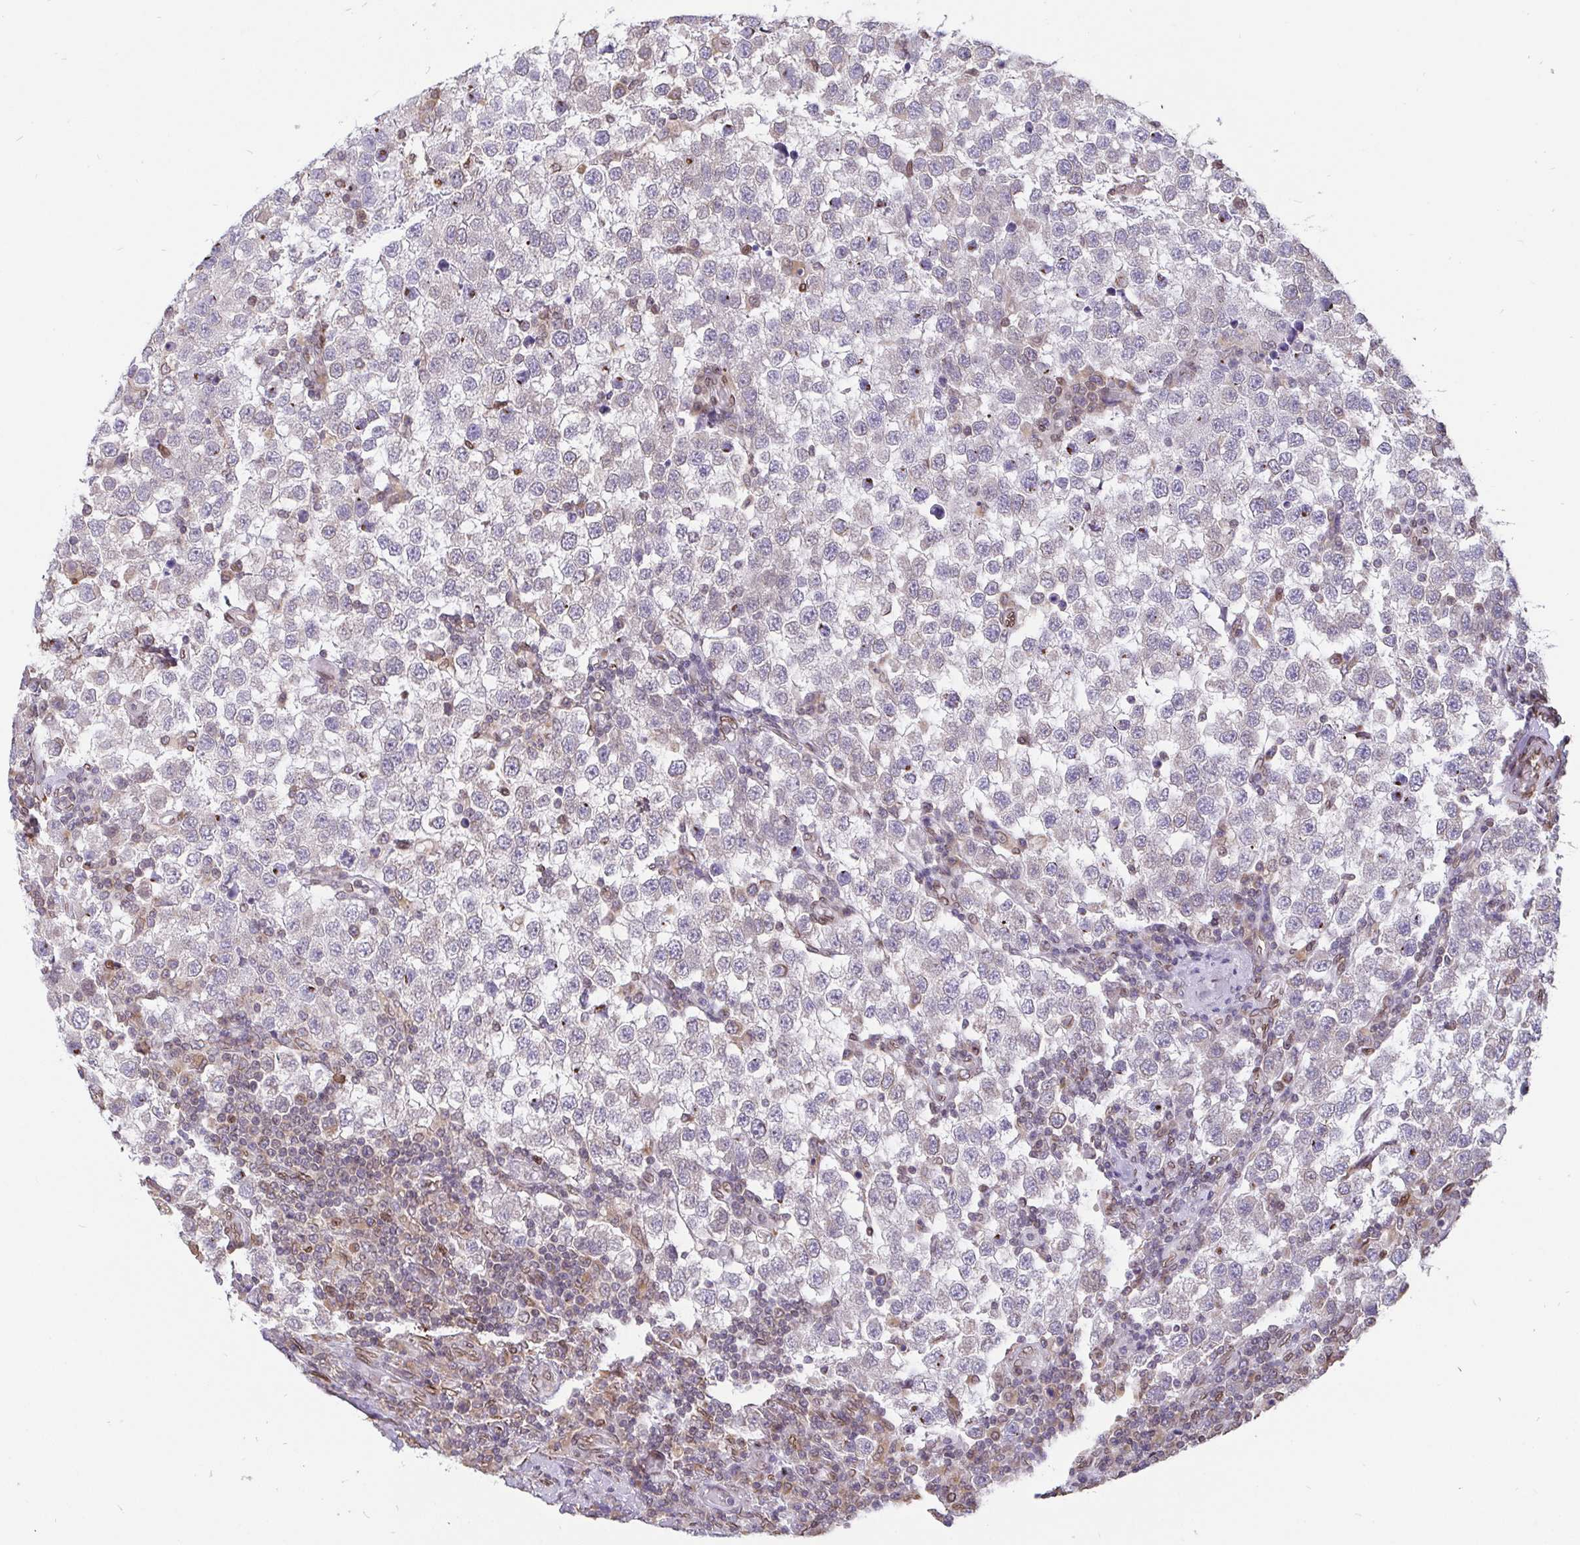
{"staining": {"intensity": "negative", "quantity": "none", "location": "none"}, "tissue": "testis cancer", "cell_type": "Tumor cells", "image_type": "cancer", "snomed": [{"axis": "morphology", "description": "Seminoma, NOS"}, {"axis": "topography", "description": "Testis"}], "caption": "This is an IHC photomicrograph of human seminoma (testis). There is no staining in tumor cells.", "gene": "EMD", "patient": {"sex": "male", "age": 34}}